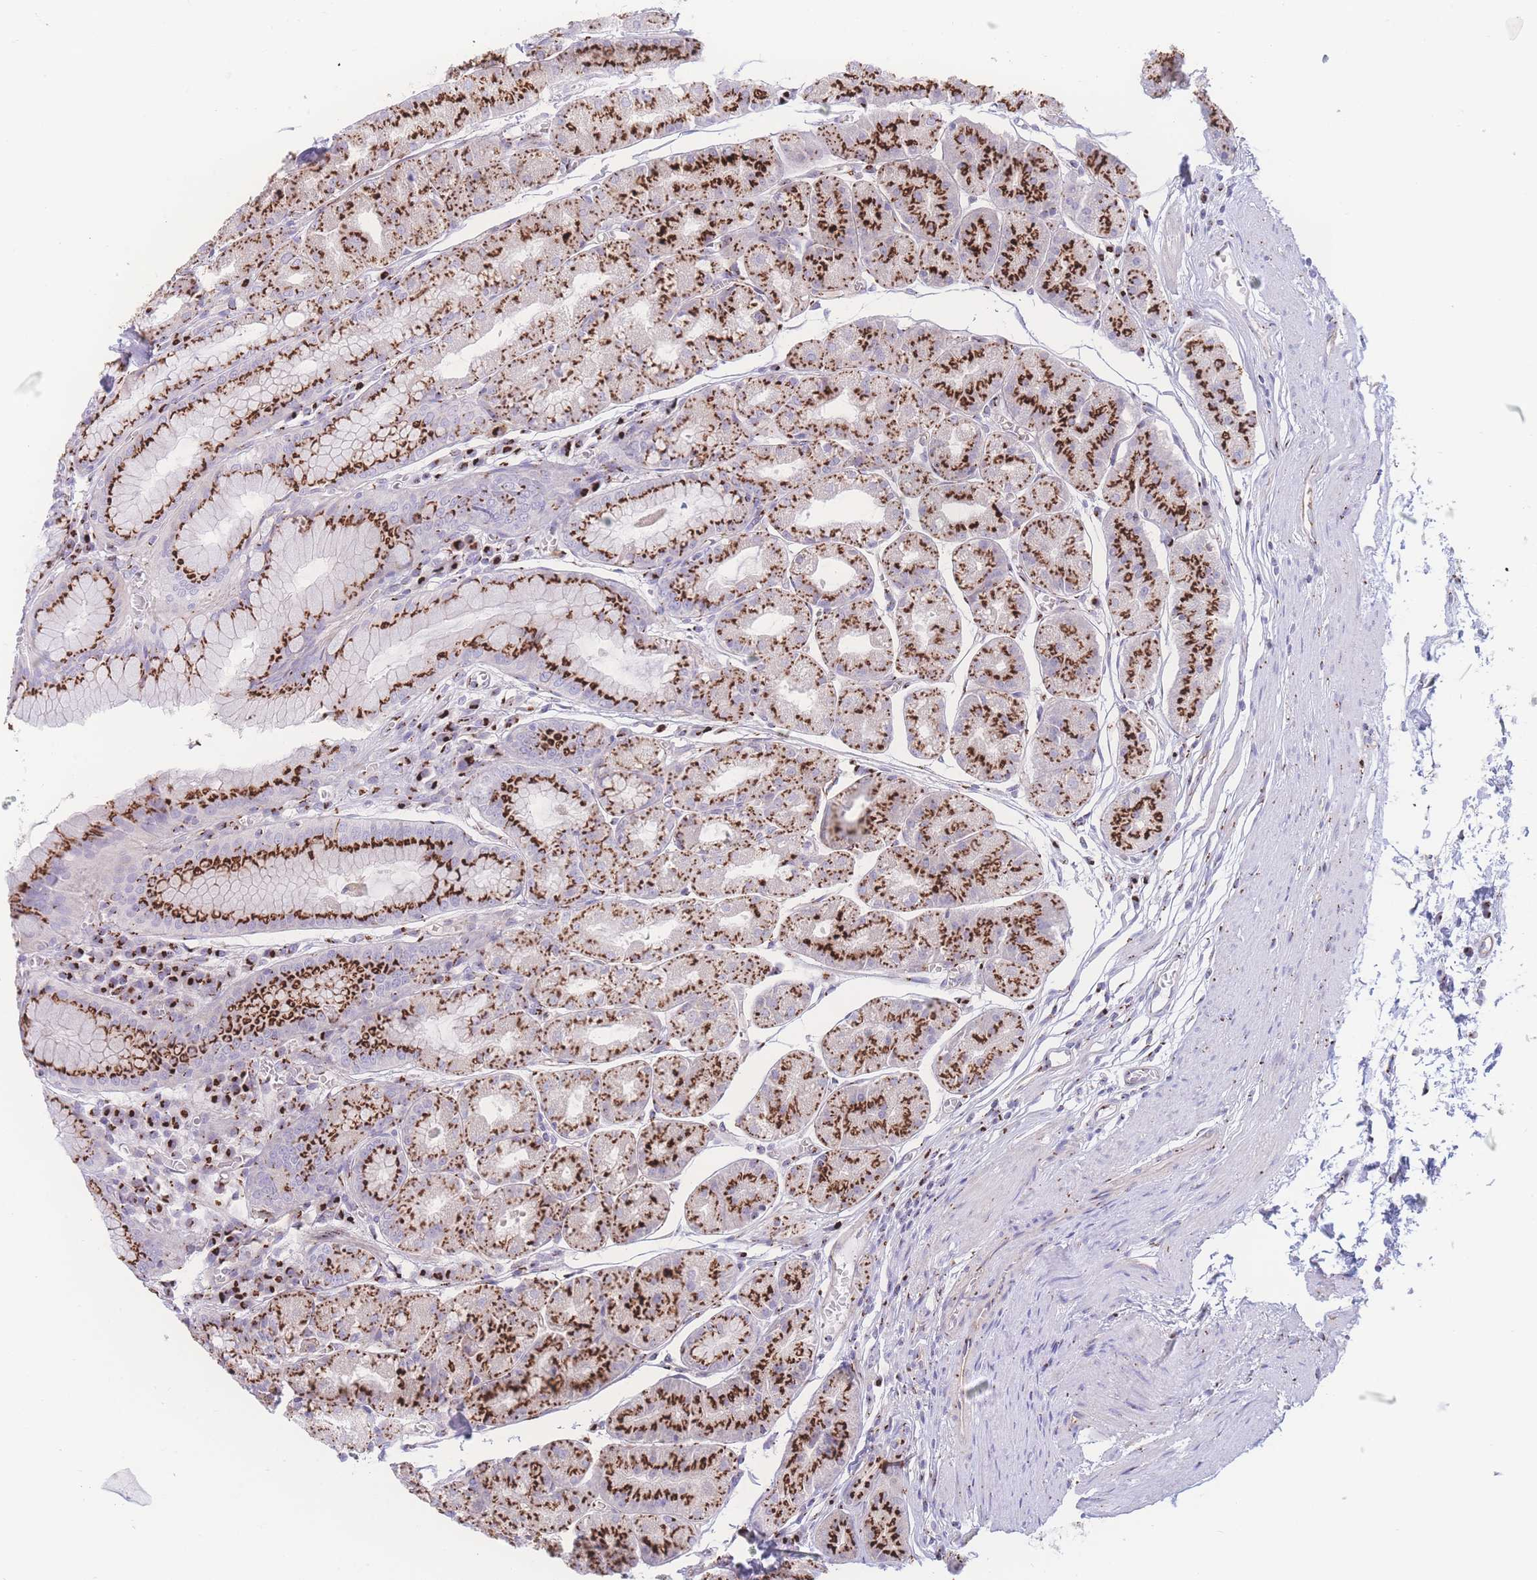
{"staining": {"intensity": "strong", "quantity": ">75%", "location": "cytoplasmic/membranous"}, "tissue": "stomach", "cell_type": "Glandular cells", "image_type": "normal", "snomed": [{"axis": "morphology", "description": "Normal tissue, NOS"}, {"axis": "topography", "description": "Stomach"}], "caption": "The image displays immunohistochemical staining of benign stomach. There is strong cytoplasmic/membranous expression is appreciated in about >75% of glandular cells.", "gene": "GOLM2", "patient": {"sex": "male", "age": 55}}